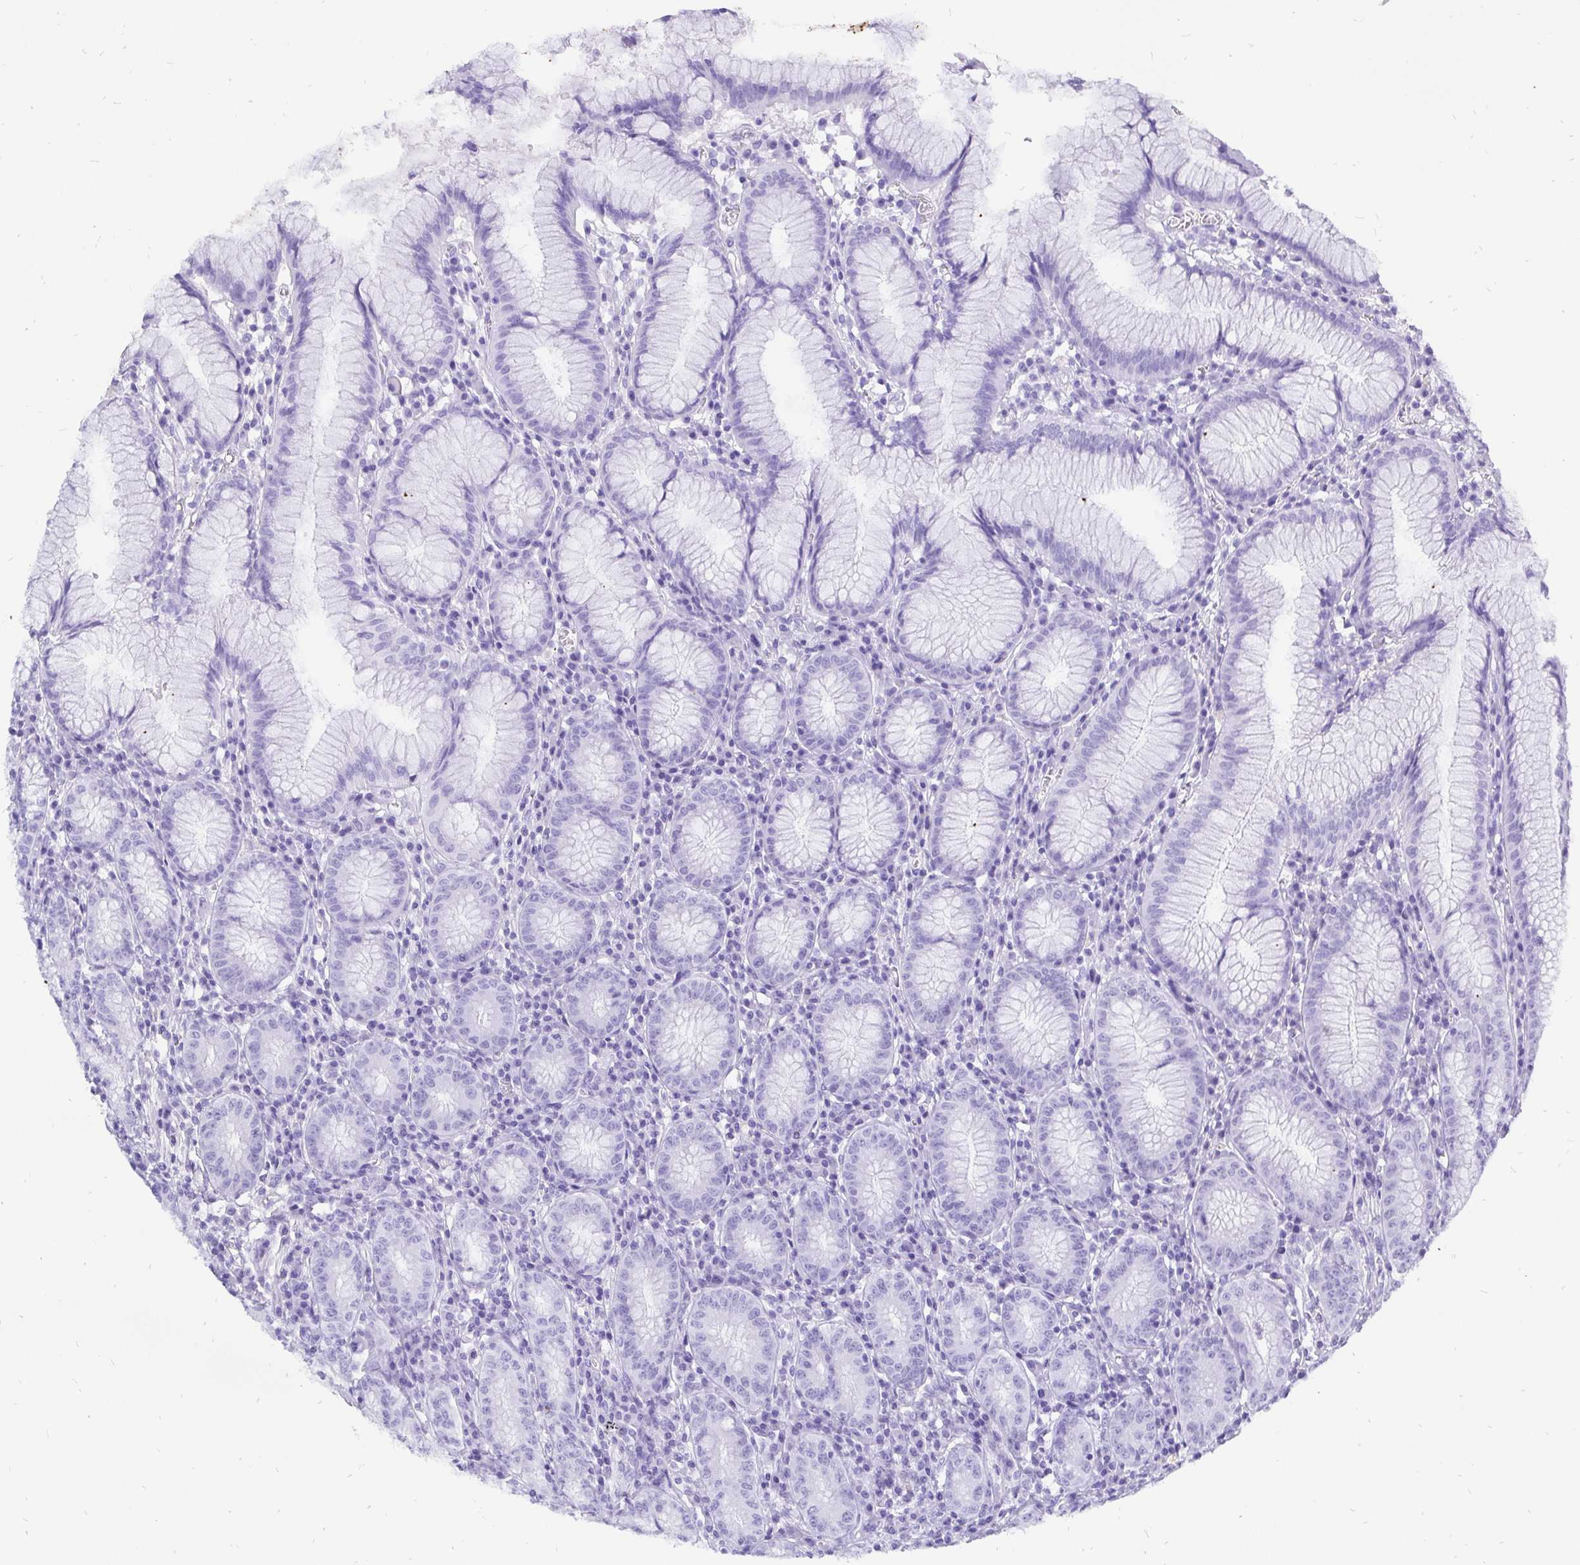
{"staining": {"intensity": "negative", "quantity": "none", "location": "none"}, "tissue": "stomach", "cell_type": "Glandular cells", "image_type": "normal", "snomed": [{"axis": "morphology", "description": "Normal tissue, NOS"}, {"axis": "topography", "description": "Stomach"}], "caption": "The micrograph reveals no significant positivity in glandular cells of stomach. (DAB immunohistochemistry (IHC) visualized using brightfield microscopy, high magnification).", "gene": "KRT13", "patient": {"sex": "male", "age": 55}}